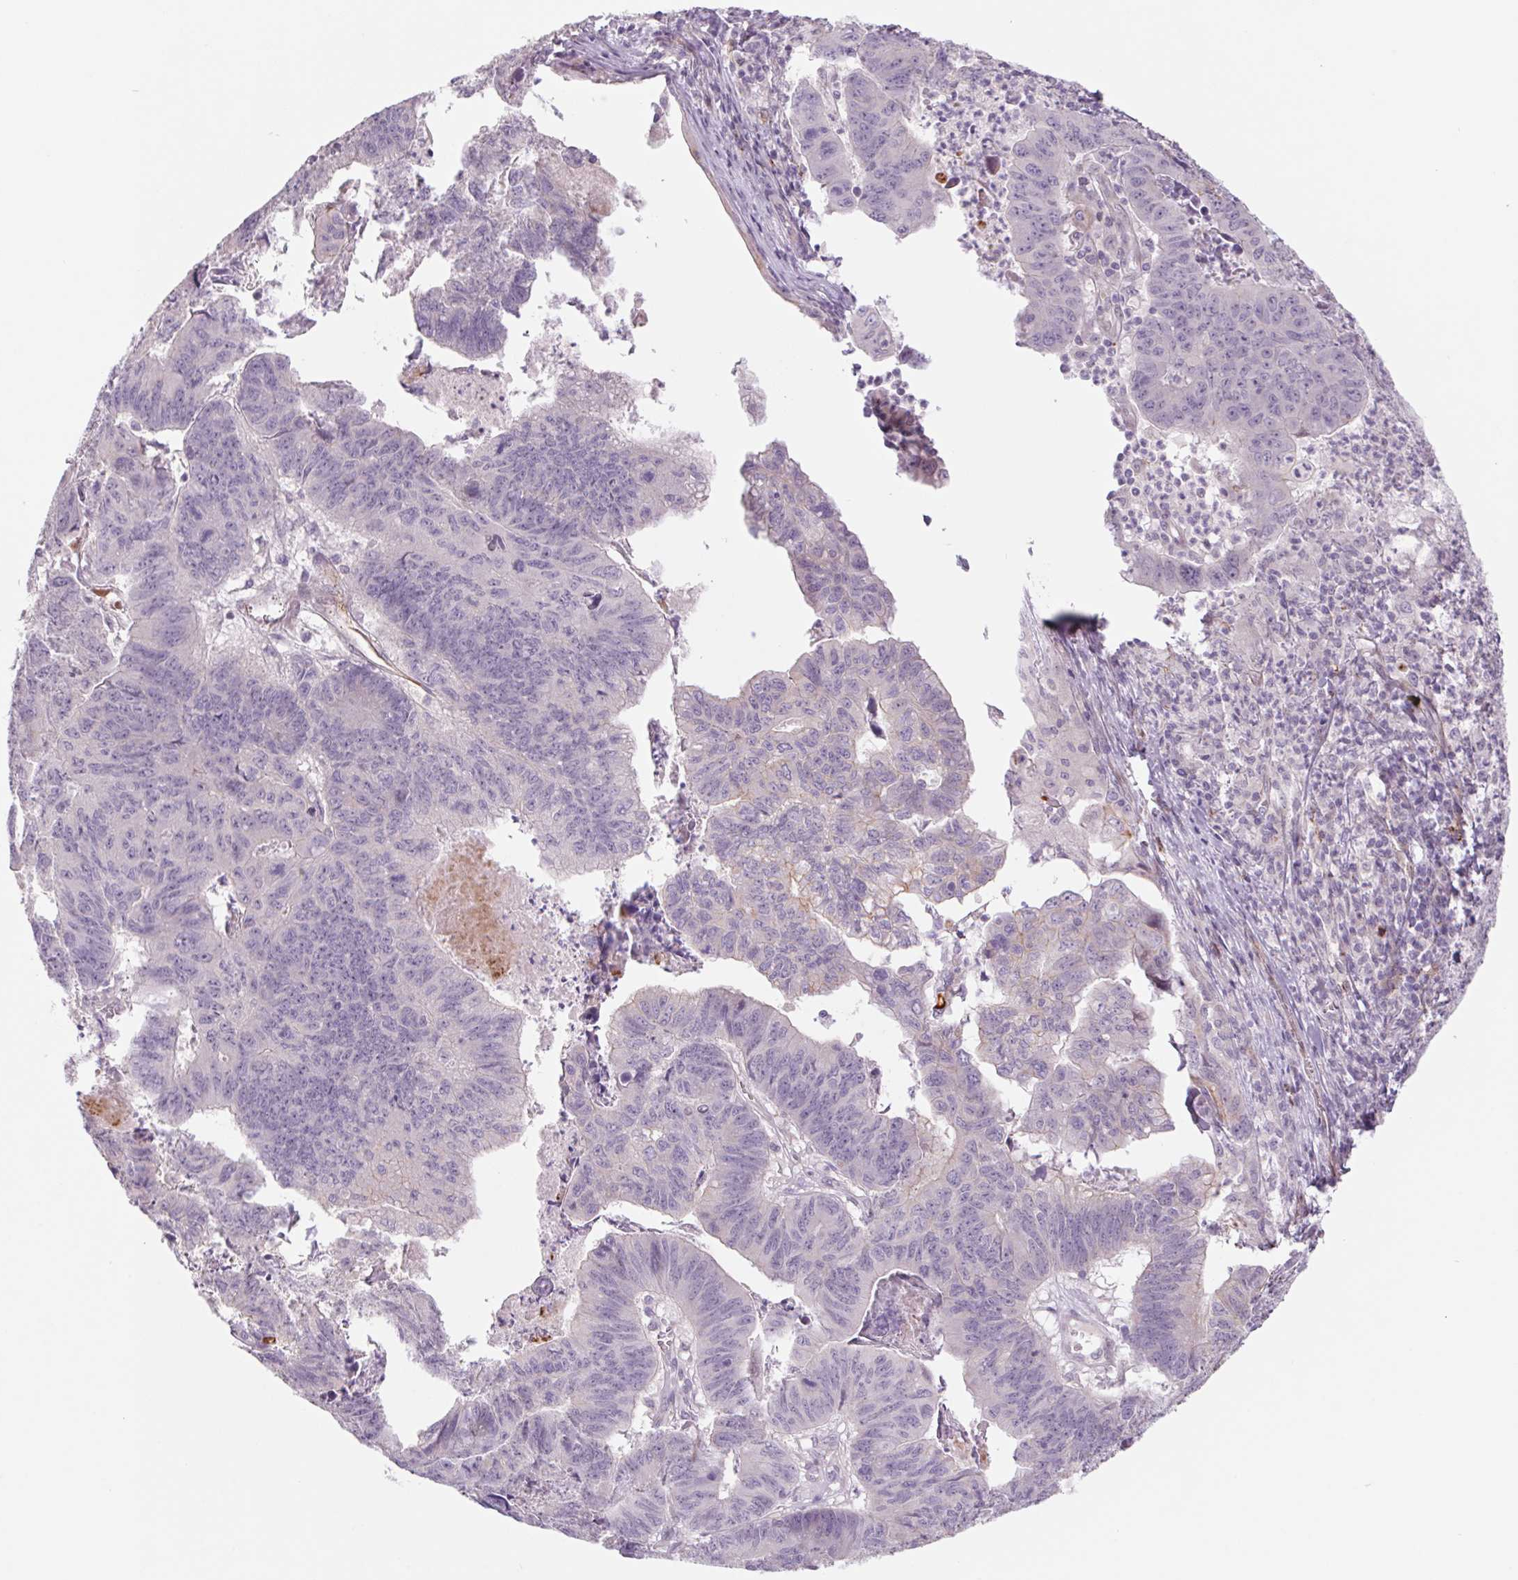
{"staining": {"intensity": "negative", "quantity": "none", "location": "none"}, "tissue": "stomach cancer", "cell_type": "Tumor cells", "image_type": "cancer", "snomed": [{"axis": "morphology", "description": "Adenocarcinoma, NOS"}, {"axis": "topography", "description": "Stomach, lower"}], "caption": "High power microscopy image of an IHC histopathology image of stomach cancer, revealing no significant expression in tumor cells.", "gene": "MS4A13", "patient": {"sex": "male", "age": 77}}